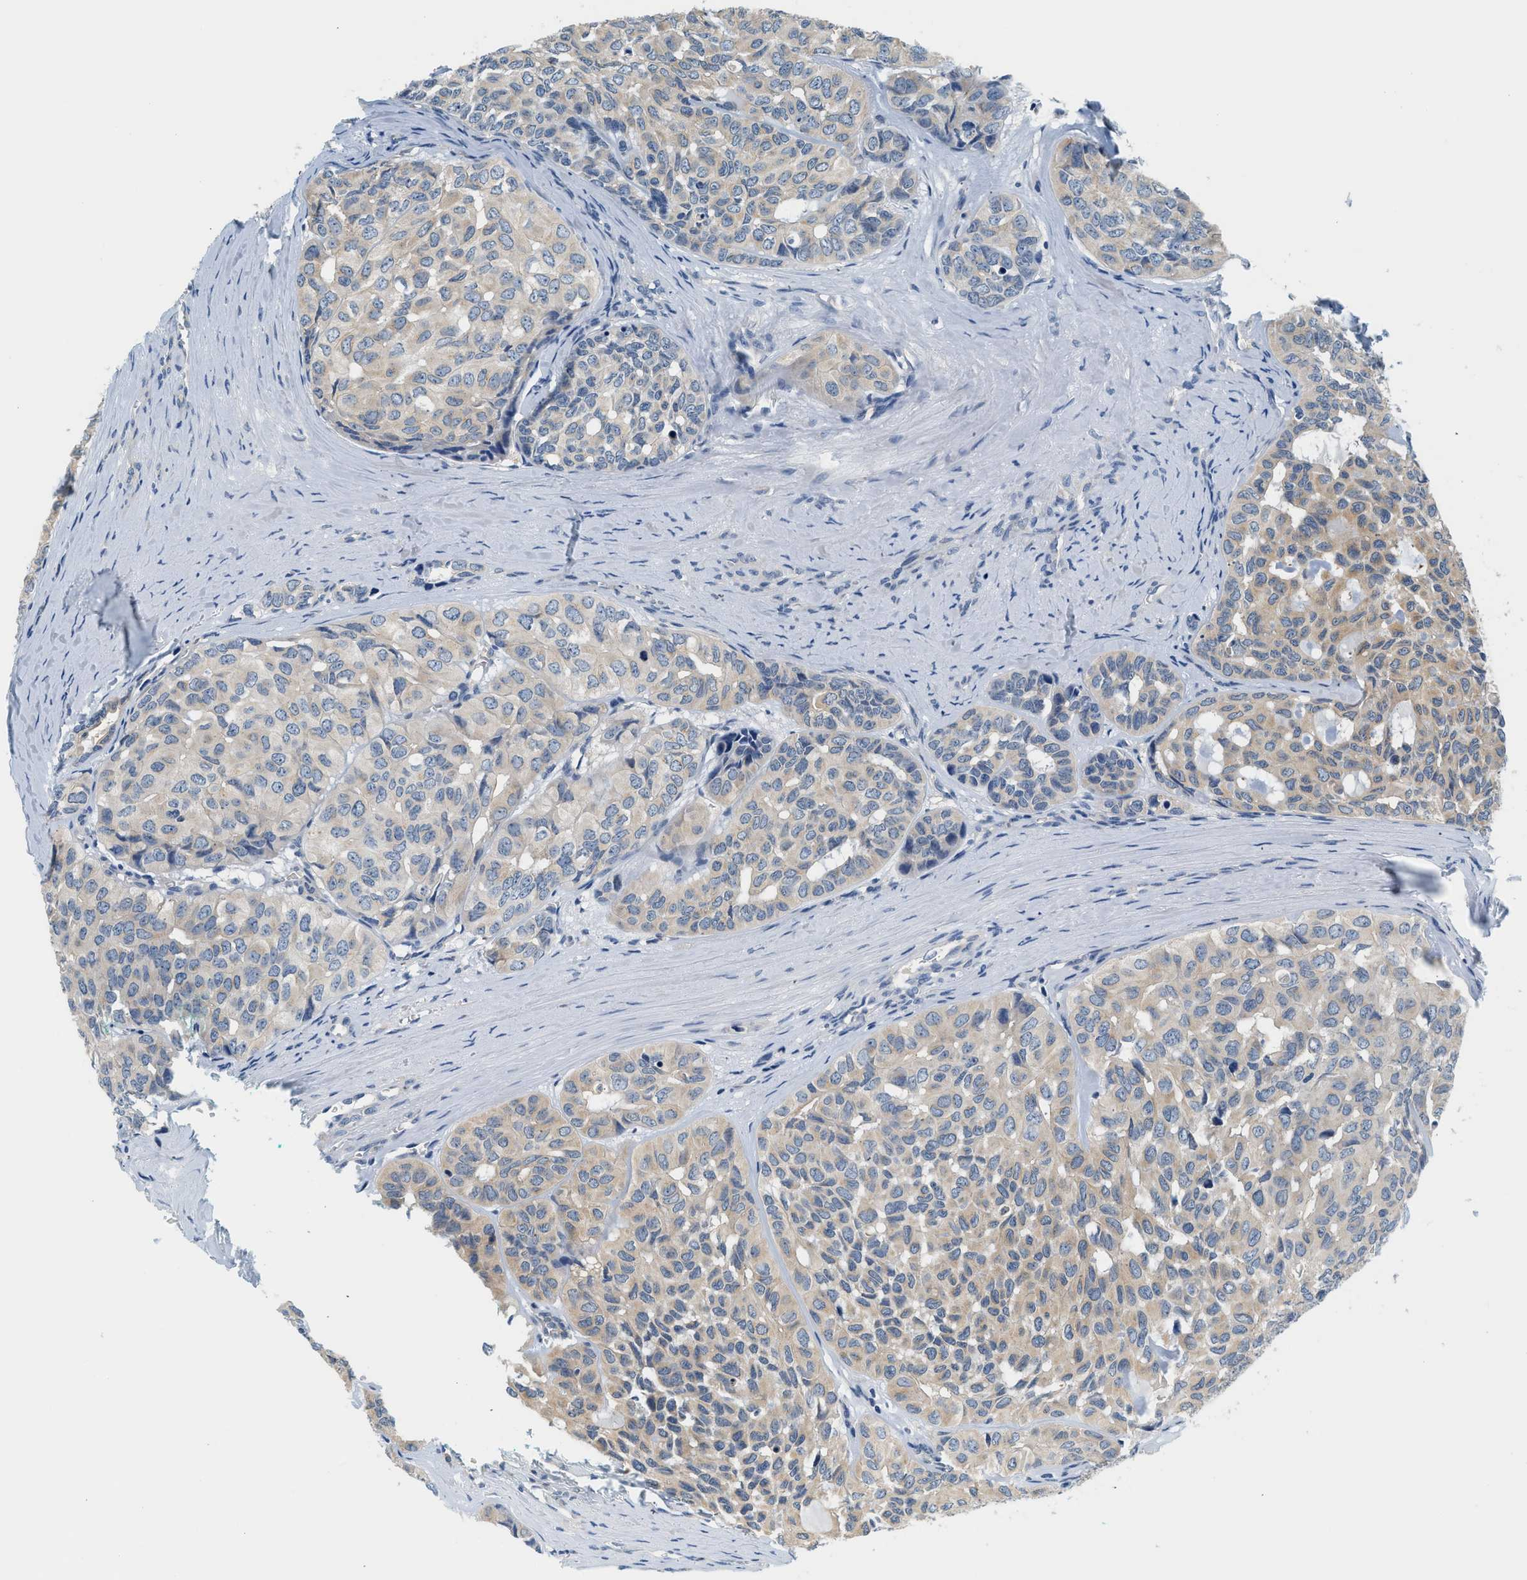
{"staining": {"intensity": "weak", "quantity": "25%-75%", "location": "cytoplasmic/membranous"}, "tissue": "head and neck cancer", "cell_type": "Tumor cells", "image_type": "cancer", "snomed": [{"axis": "morphology", "description": "Adenocarcinoma, NOS"}, {"axis": "topography", "description": "Salivary gland, NOS"}, {"axis": "topography", "description": "Head-Neck"}], "caption": "Immunohistochemistry image of neoplastic tissue: human adenocarcinoma (head and neck) stained using immunohistochemistry displays low levels of weak protein expression localized specifically in the cytoplasmic/membranous of tumor cells, appearing as a cytoplasmic/membranous brown color.", "gene": "SLC35E1", "patient": {"sex": "female", "age": 76}}